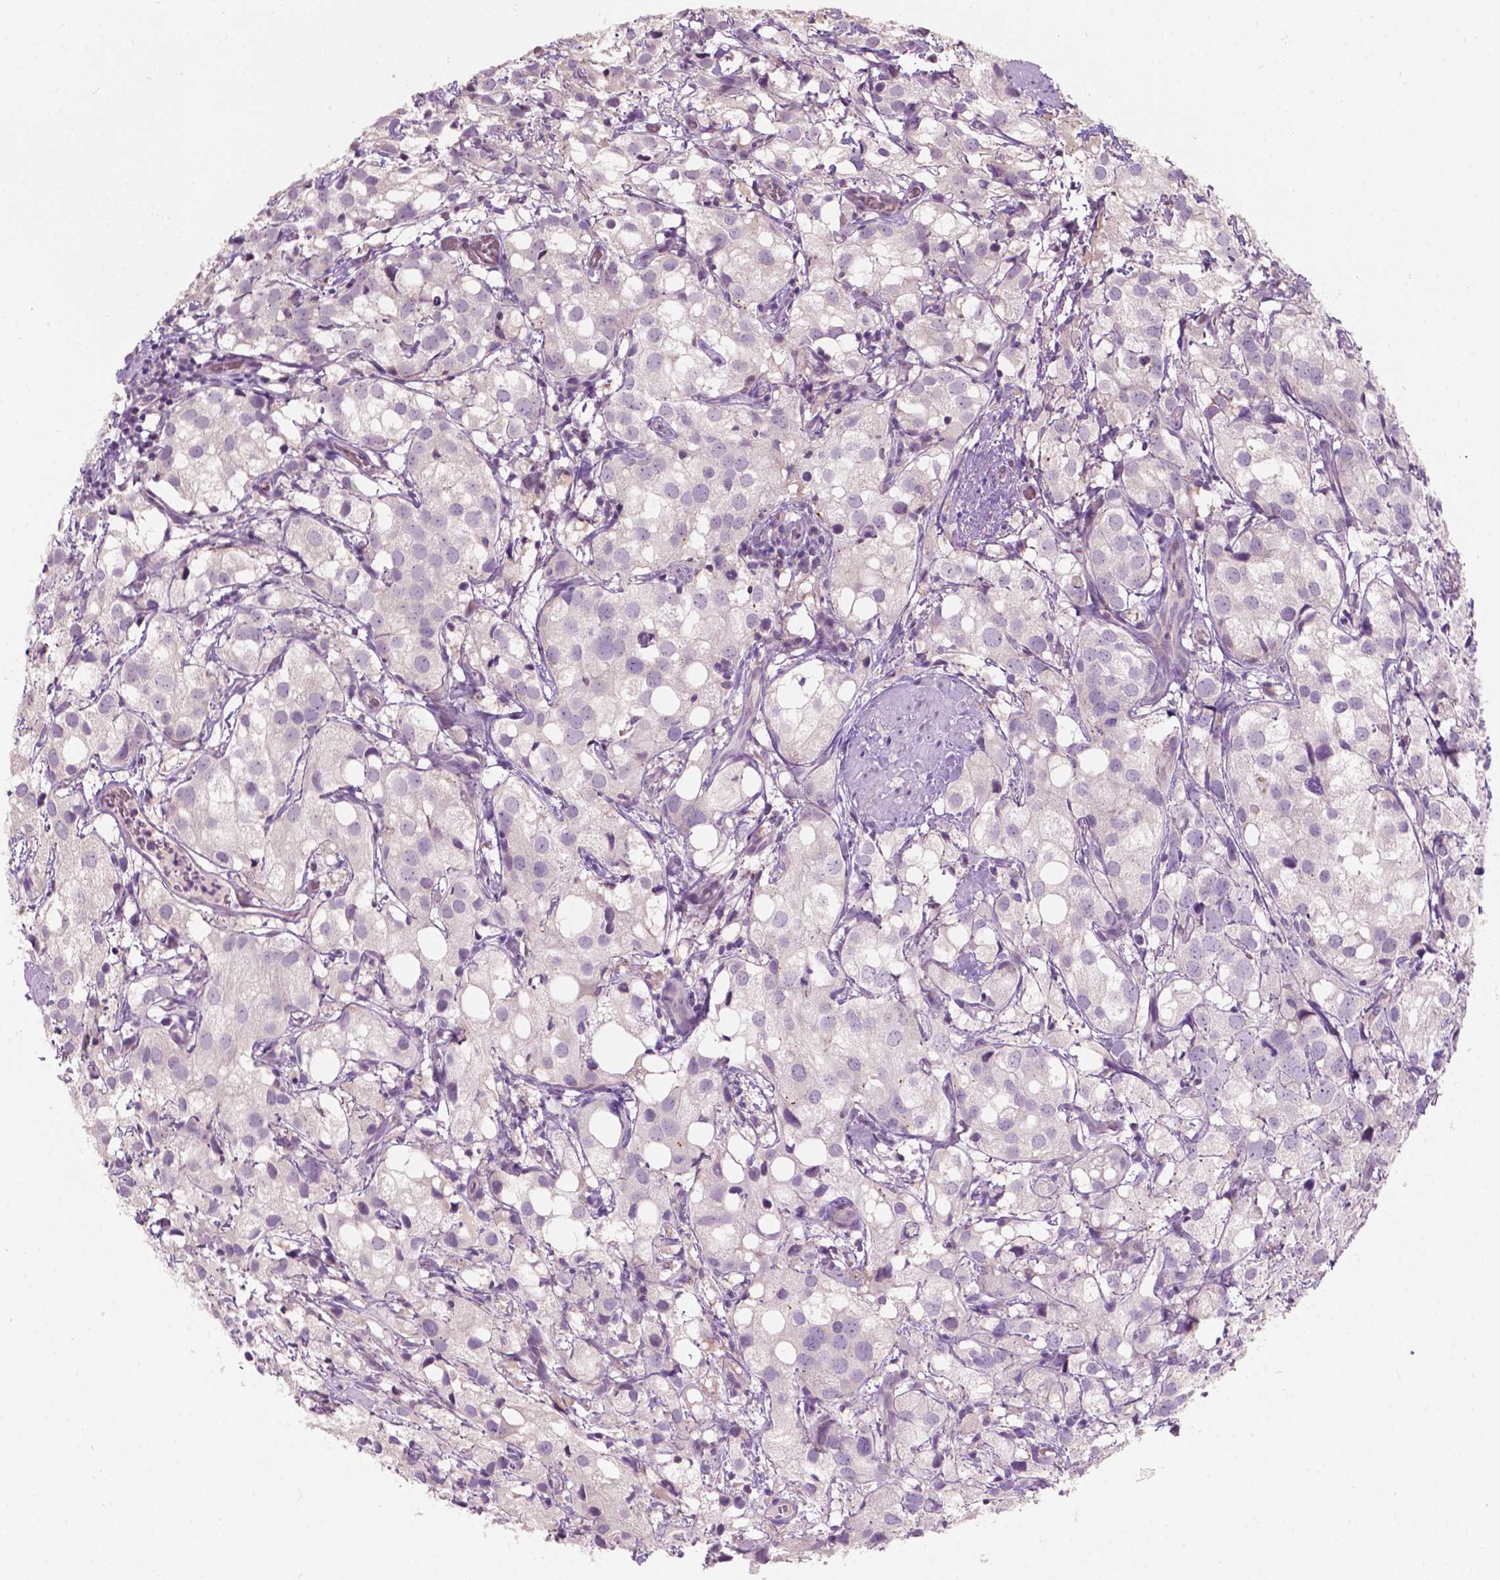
{"staining": {"intensity": "negative", "quantity": "none", "location": "none"}, "tissue": "prostate cancer", "cell_type": "Tumor cells", "image_type": "cancer", "snomed": [{"axis": "morphology", "description": "Adenocarcinoma, High grade"}, {"axis": "topography", "description": "Prostate"}], "caption": "Tumor cells are negative for protein expression in human prostate cancer (high-grade adenocarcinoma). (Brightfield microscopy of DAB (3,3'-diaminobenzidine) immunohistochemistry at high magnification).", "gene": "TM6SF2", "patient": {"sex": "male", "age": 86}}